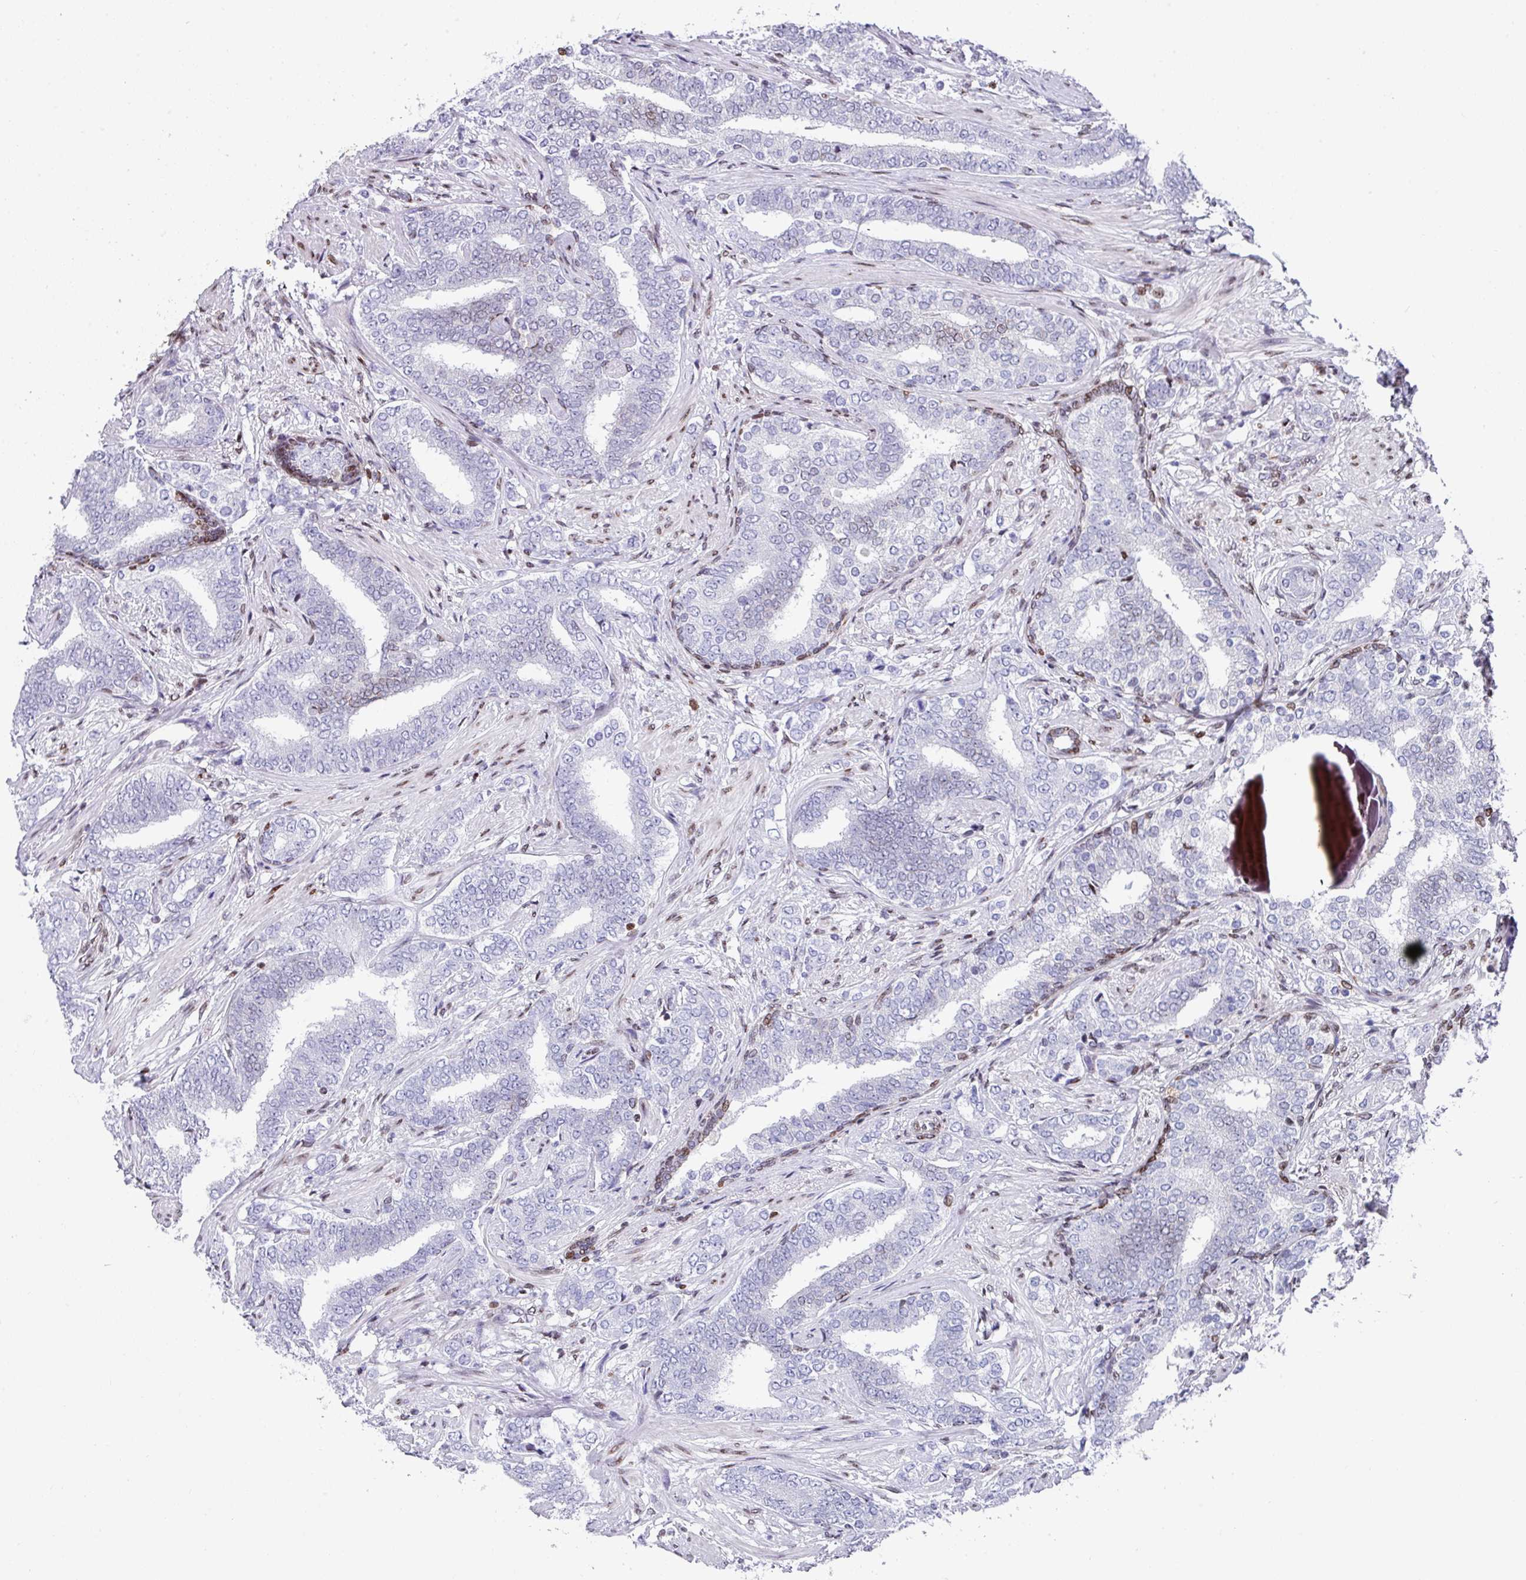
{"staining": {"intensity": "negative", "quantity": "none", "location": "none"}, "tissue": "prostate cancer", "cell_type": "Tumor cells", "image_type": "cancer", "snomed": [{"axis": "morphology", "description": "Adenocarcinoma, High grade"}, {"axis": "topography", "description": "Prostate"}], "caption": "This is an immunohistochemistry (IHC) photomicrograph of human prostate cancer. There is no expression in tumor cells.", "gene": "TCF3", "patient": {"sex": "male", "age": 72}}